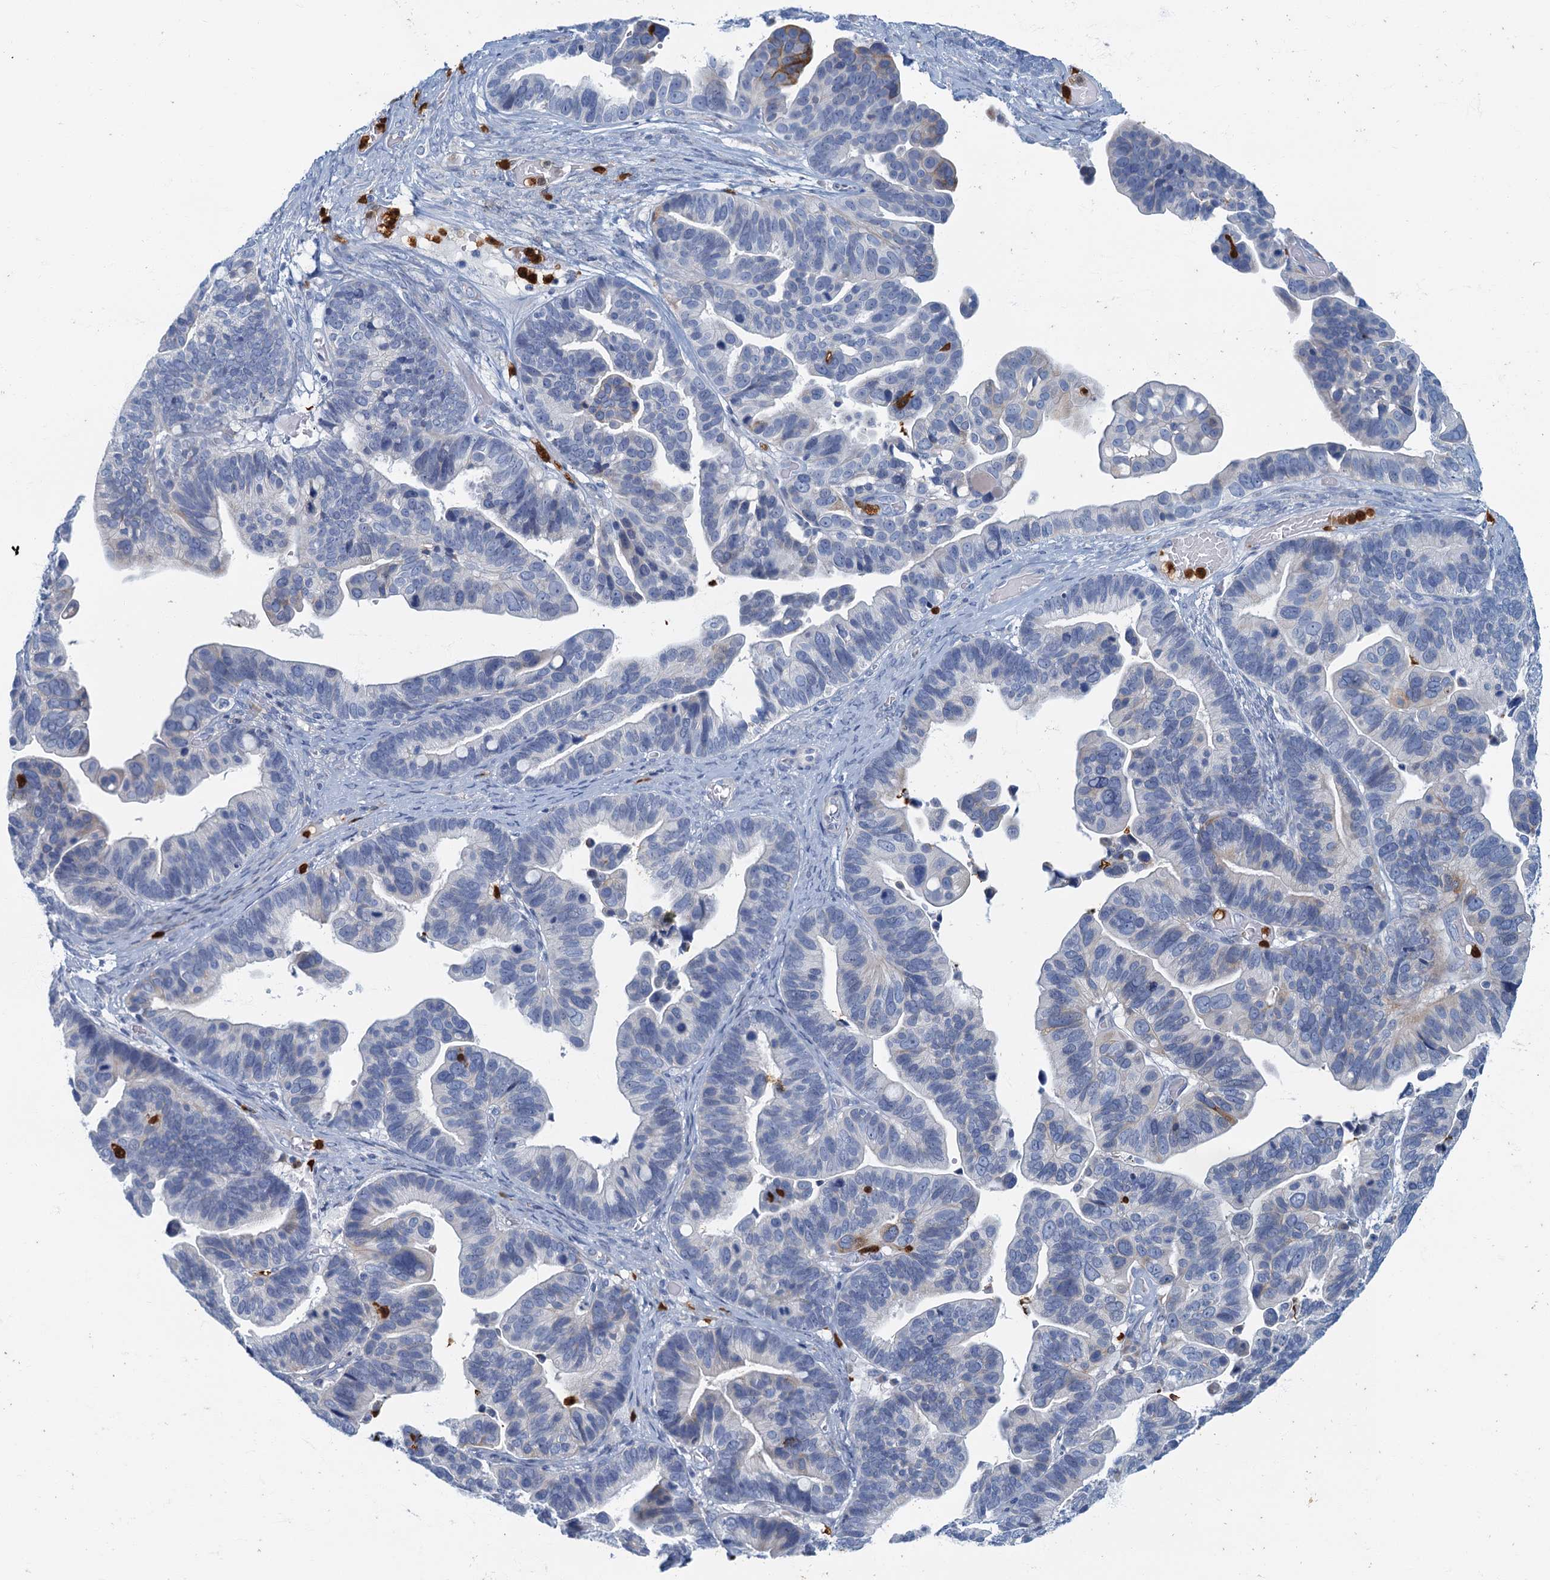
{"staining": {"intensity": "negative", "quantity": "none", "location": "none"}, "tissue": "ovarian cancer", "cell_type": "Tumor cells", "image_type": "cancer", "snomed": [{"axis": "morphology", "description": "Cystadenocarcinoma, serous, NOS"}, {"axis": "topography", "description": "Ovary"}], "caption": "Histopathology image shows no significant protein positivity in tumor cells of ovarian serous cystadenocarcinoma.", "gene": "ANKDD1A", "patient": {"sex": "female", "age": 56}}